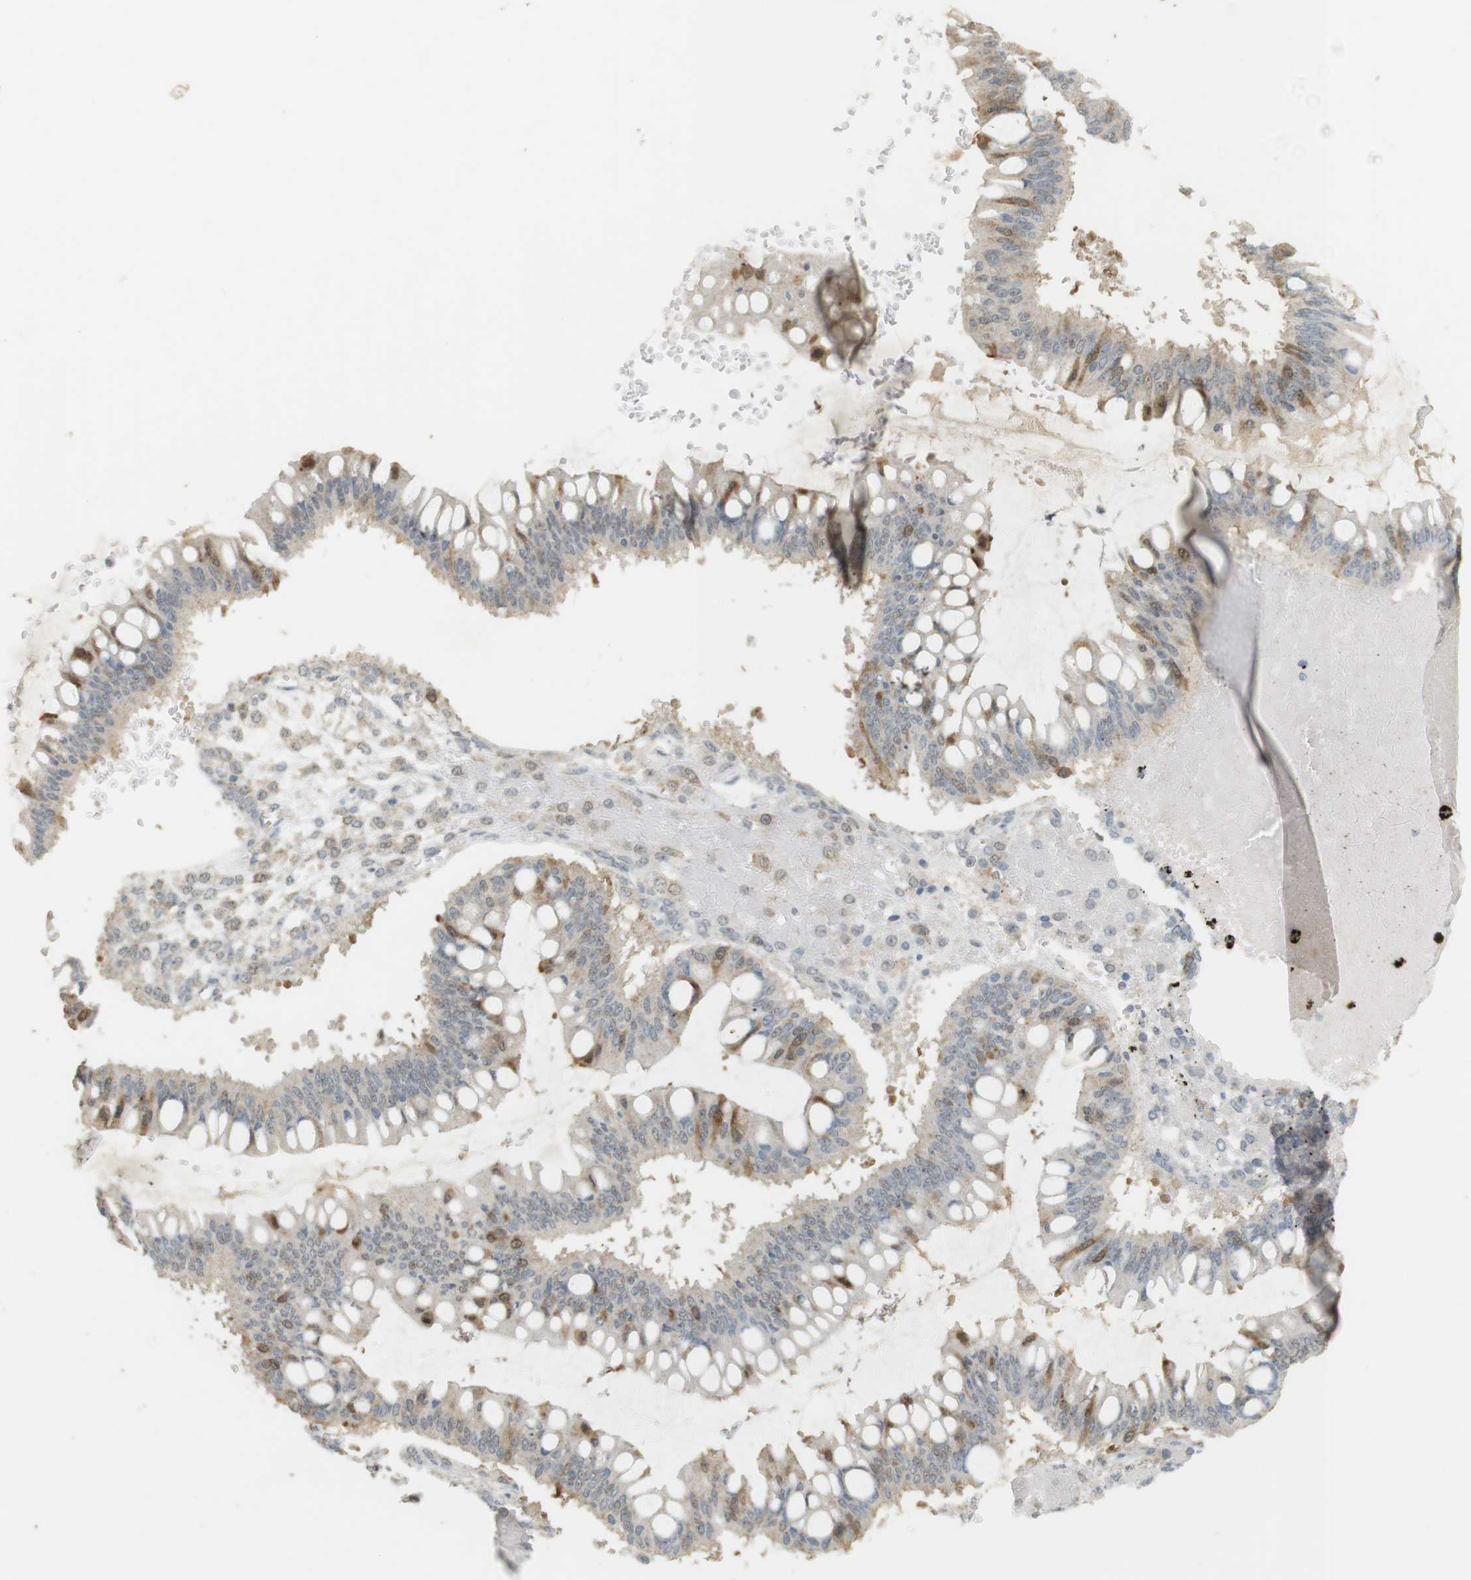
{"staining": {"intensity": "moderate", "quantity": "<25%", "location": "cytoplasmic/membranous"}, "tissue": "ovarian cancer", "cell_type": "Tumor cells", "image_type": "cancer", "snomed": [{"axis": "morphology", "description": "Cystadenocarcinoma, mucinous, NOS"}, {"axis": "topography", "description": "Ovary"}], "caption": "An image showing moderate cytoplasmic/membranous positivity in about <25% of tumor cells in ovarian cancer, as visualized by brown immunohistochemical staining.", "gene": "TTK", "patient": {"sex": "female", "age": 73}}